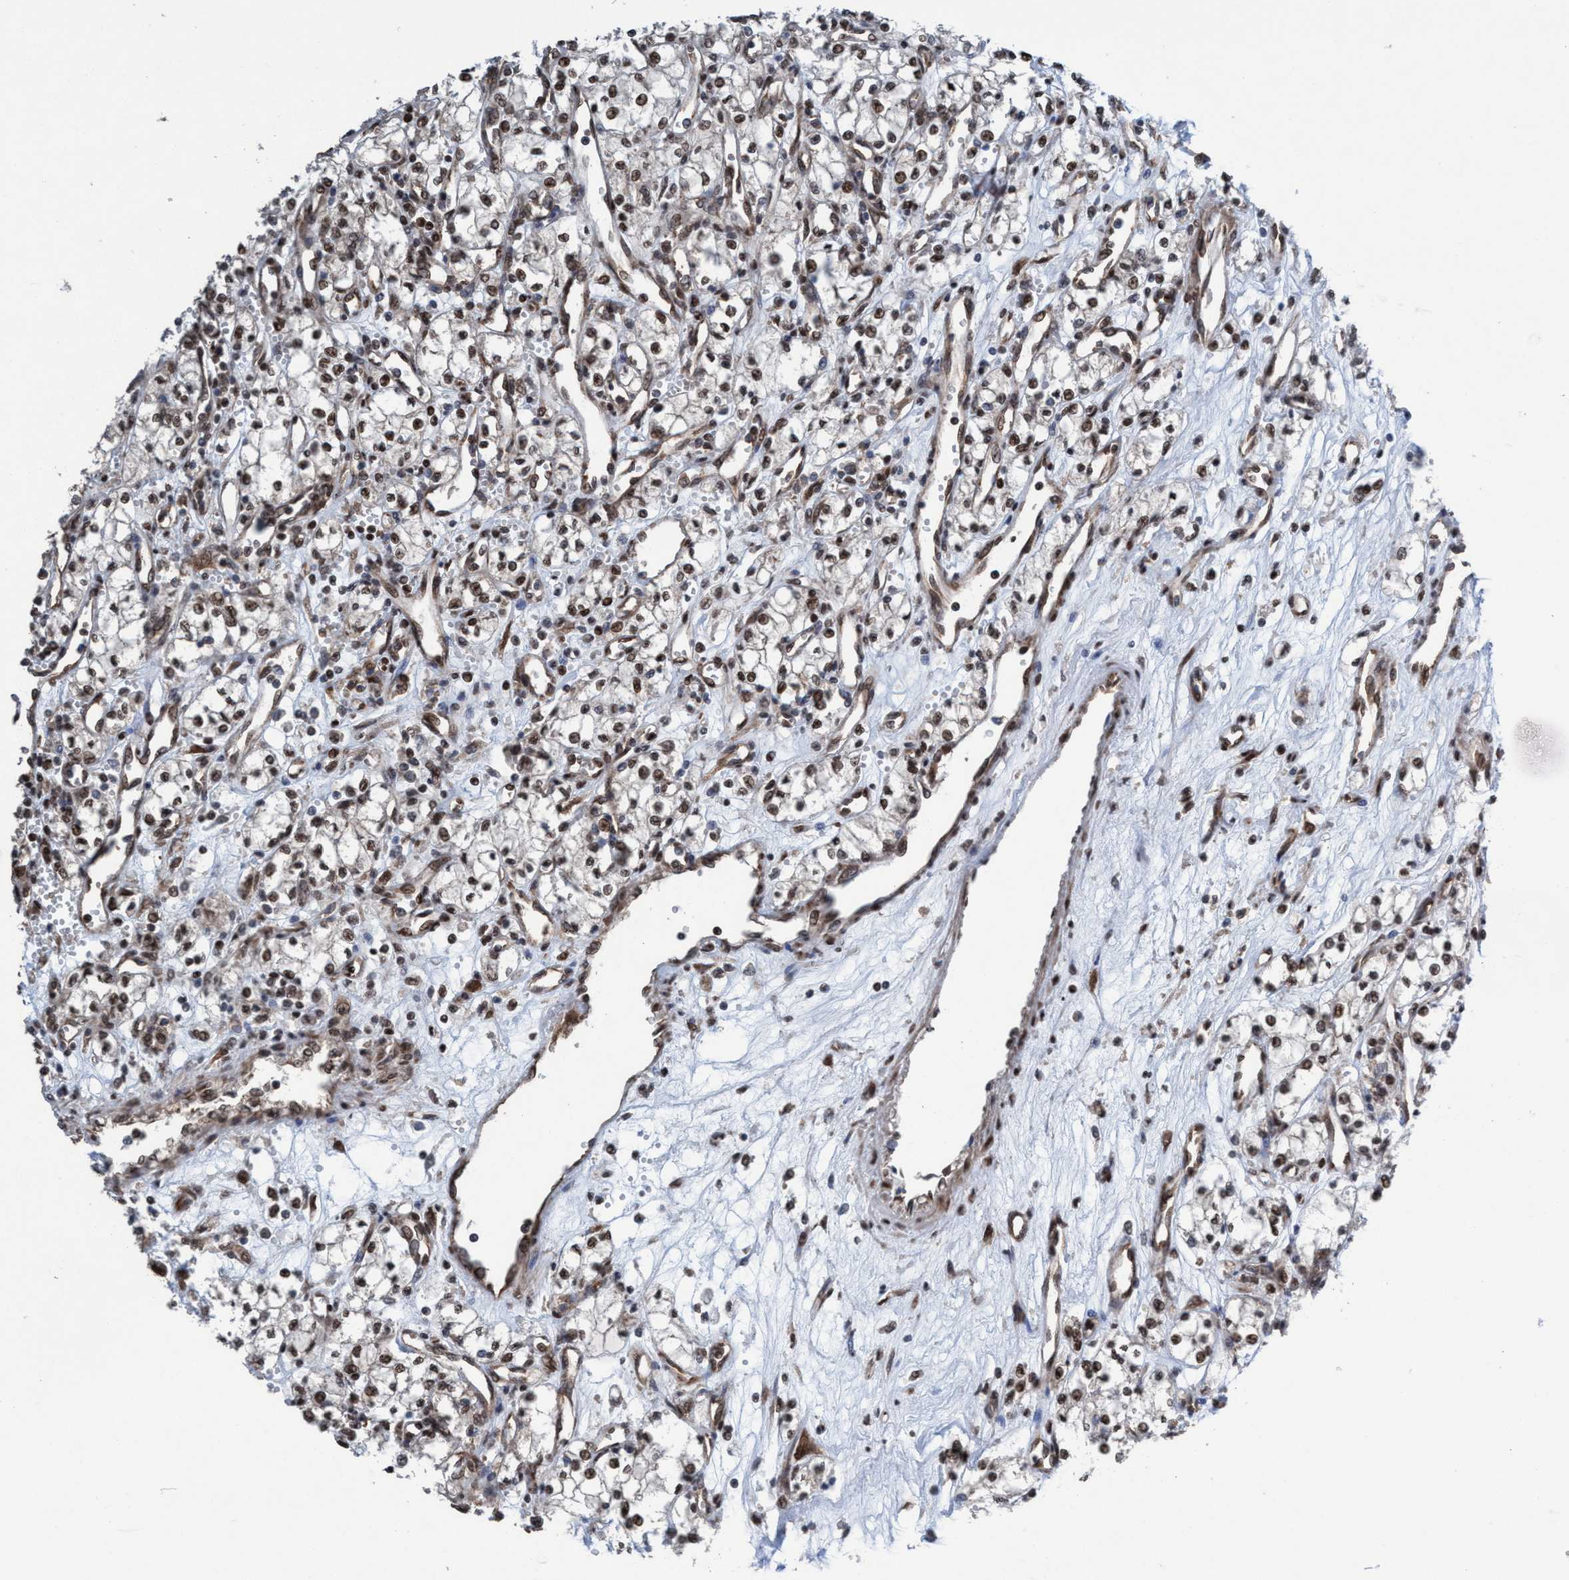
{"staining": {"intensity": "moderate", "quantity": ">75%", "location": "nuclear"}, "tissue": "renal cancer", "cell_type": "Tumor cells", "image_type": "cancer", "snomed": [{"axis": "morphology", "description": "Adenocarcinoma, NOS"}, {"axis": "topography", "description": "Kidney"}], "caption": "A high-resolution image shows immunohistochemistry staining of renal cancer (adenocarcinoma), which demonstrates moderate nuclear expression in about >75% of tumor cells.", "gene": "METAP2", "patient": {"sex": "male", "age": 59}}